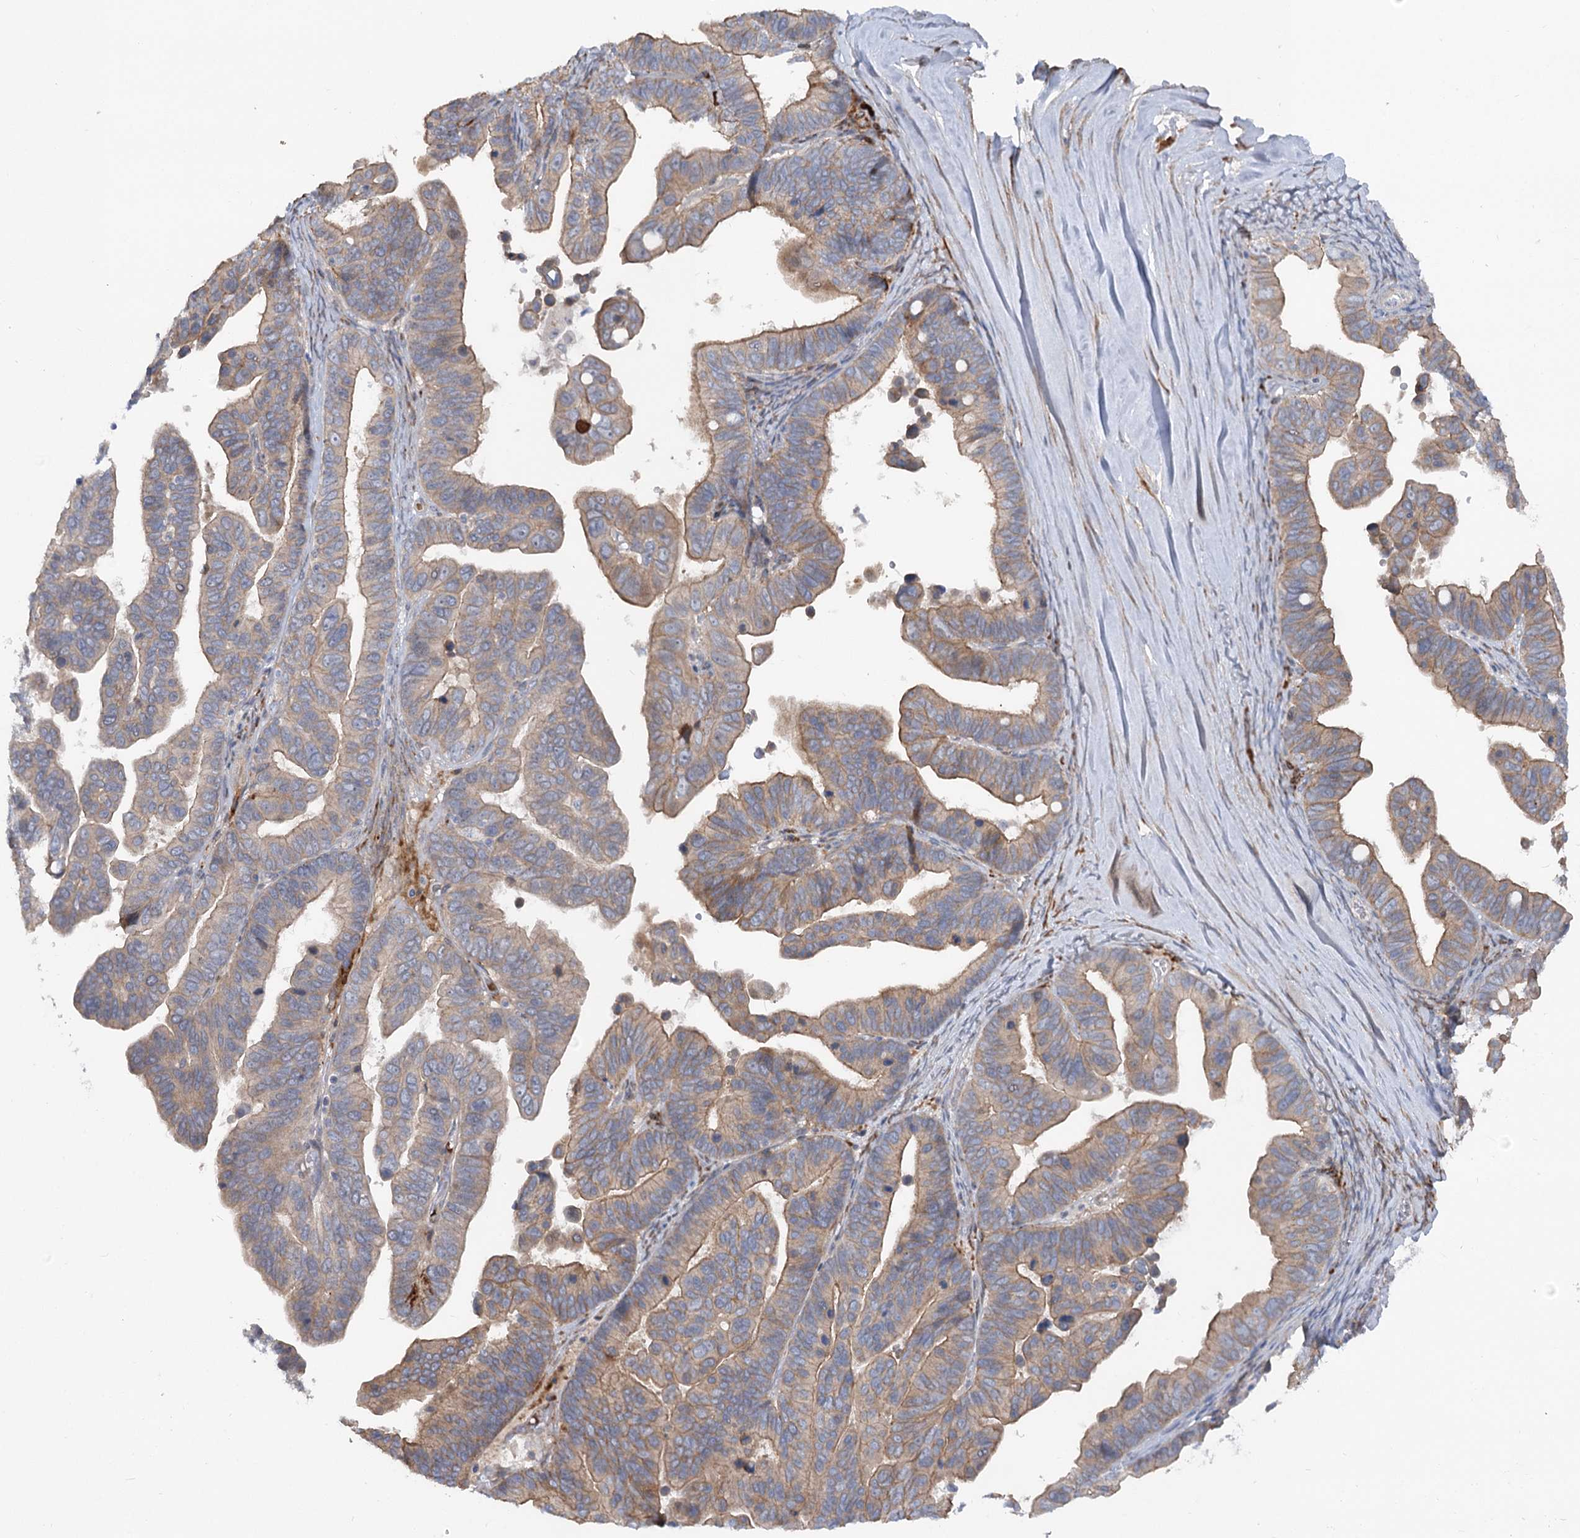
{"staining": {"intensity": "moderate", "quantity": ">75%", "location": "cytoplasmic/membranous"}, "tissue": "ovarian cancer", "cell_type": "Tumor cells", "image_type": "cancer", "snomed": [{"axis": "morphology", "description": "Cystadenocarcinoma, serous, NOS"}, {"axis": "topography", "description": "Ovary"}], "caption": "This histopathology image displays immunohistochemistry (IHC) staining of human serous cystadenocarcinoma (ovarian), with medium moderate cytoplasmic/membranous positivity in about >75% of tumor cells.", "gene": "FGF19", "patient": {"sex": "female", "age": 56}}